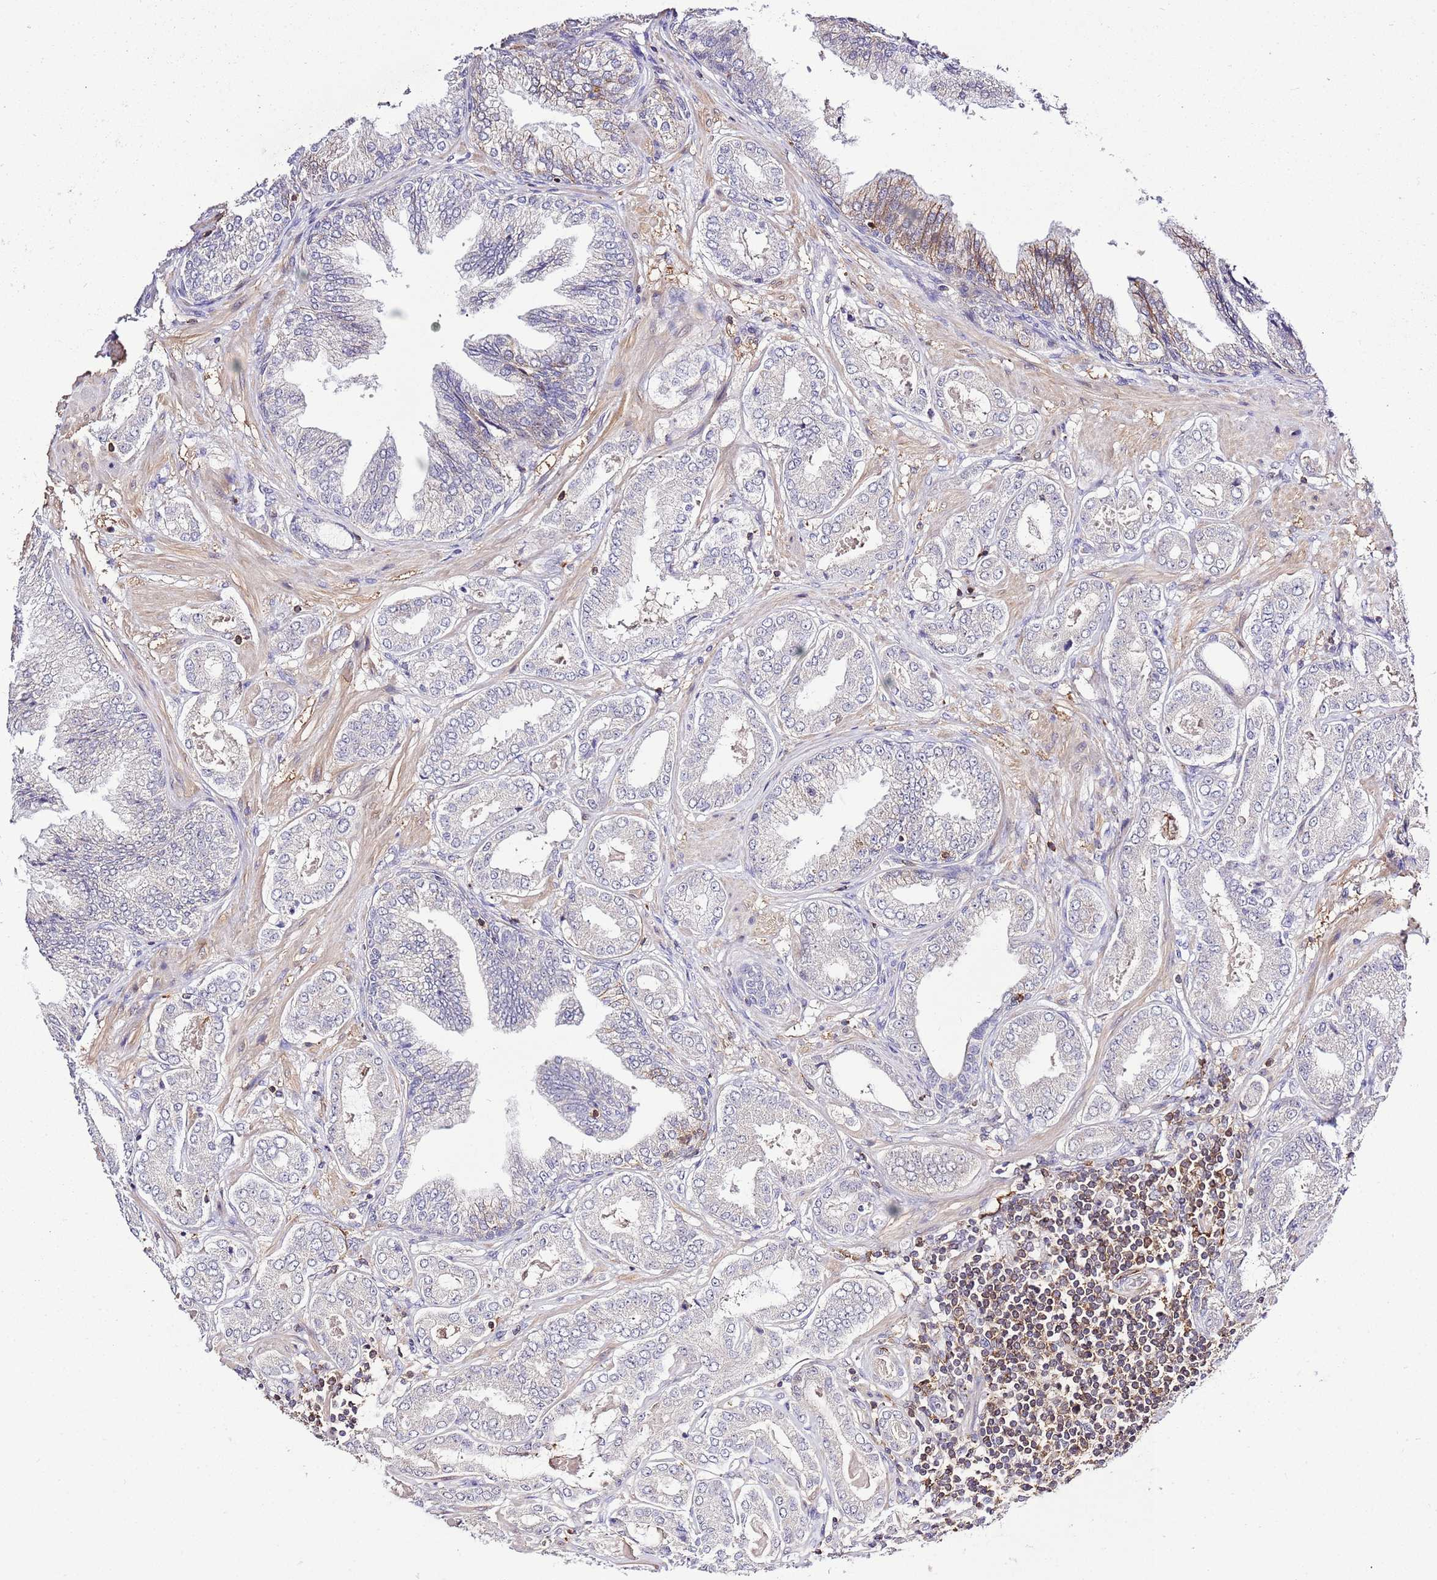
{"staining": {"intensity": "negative", "quantity": "none", "location": "none"}, "tissue": "prostate cancer", "cell_type": "Tumor cells", "image_type": "cancer", "snomed": [{"axis": "morphology", "description": "Adenocarcinoma, Low grade"}, {"axis": "topography", "description": "Prostate"}], "caption": "Immunohistochemical staining of prostate adenocarcinoma (low-grade) shows no significant positivity in tumor cells.", "gene": "EFHD1", "patient": {"sex": "male", "age": 63}}